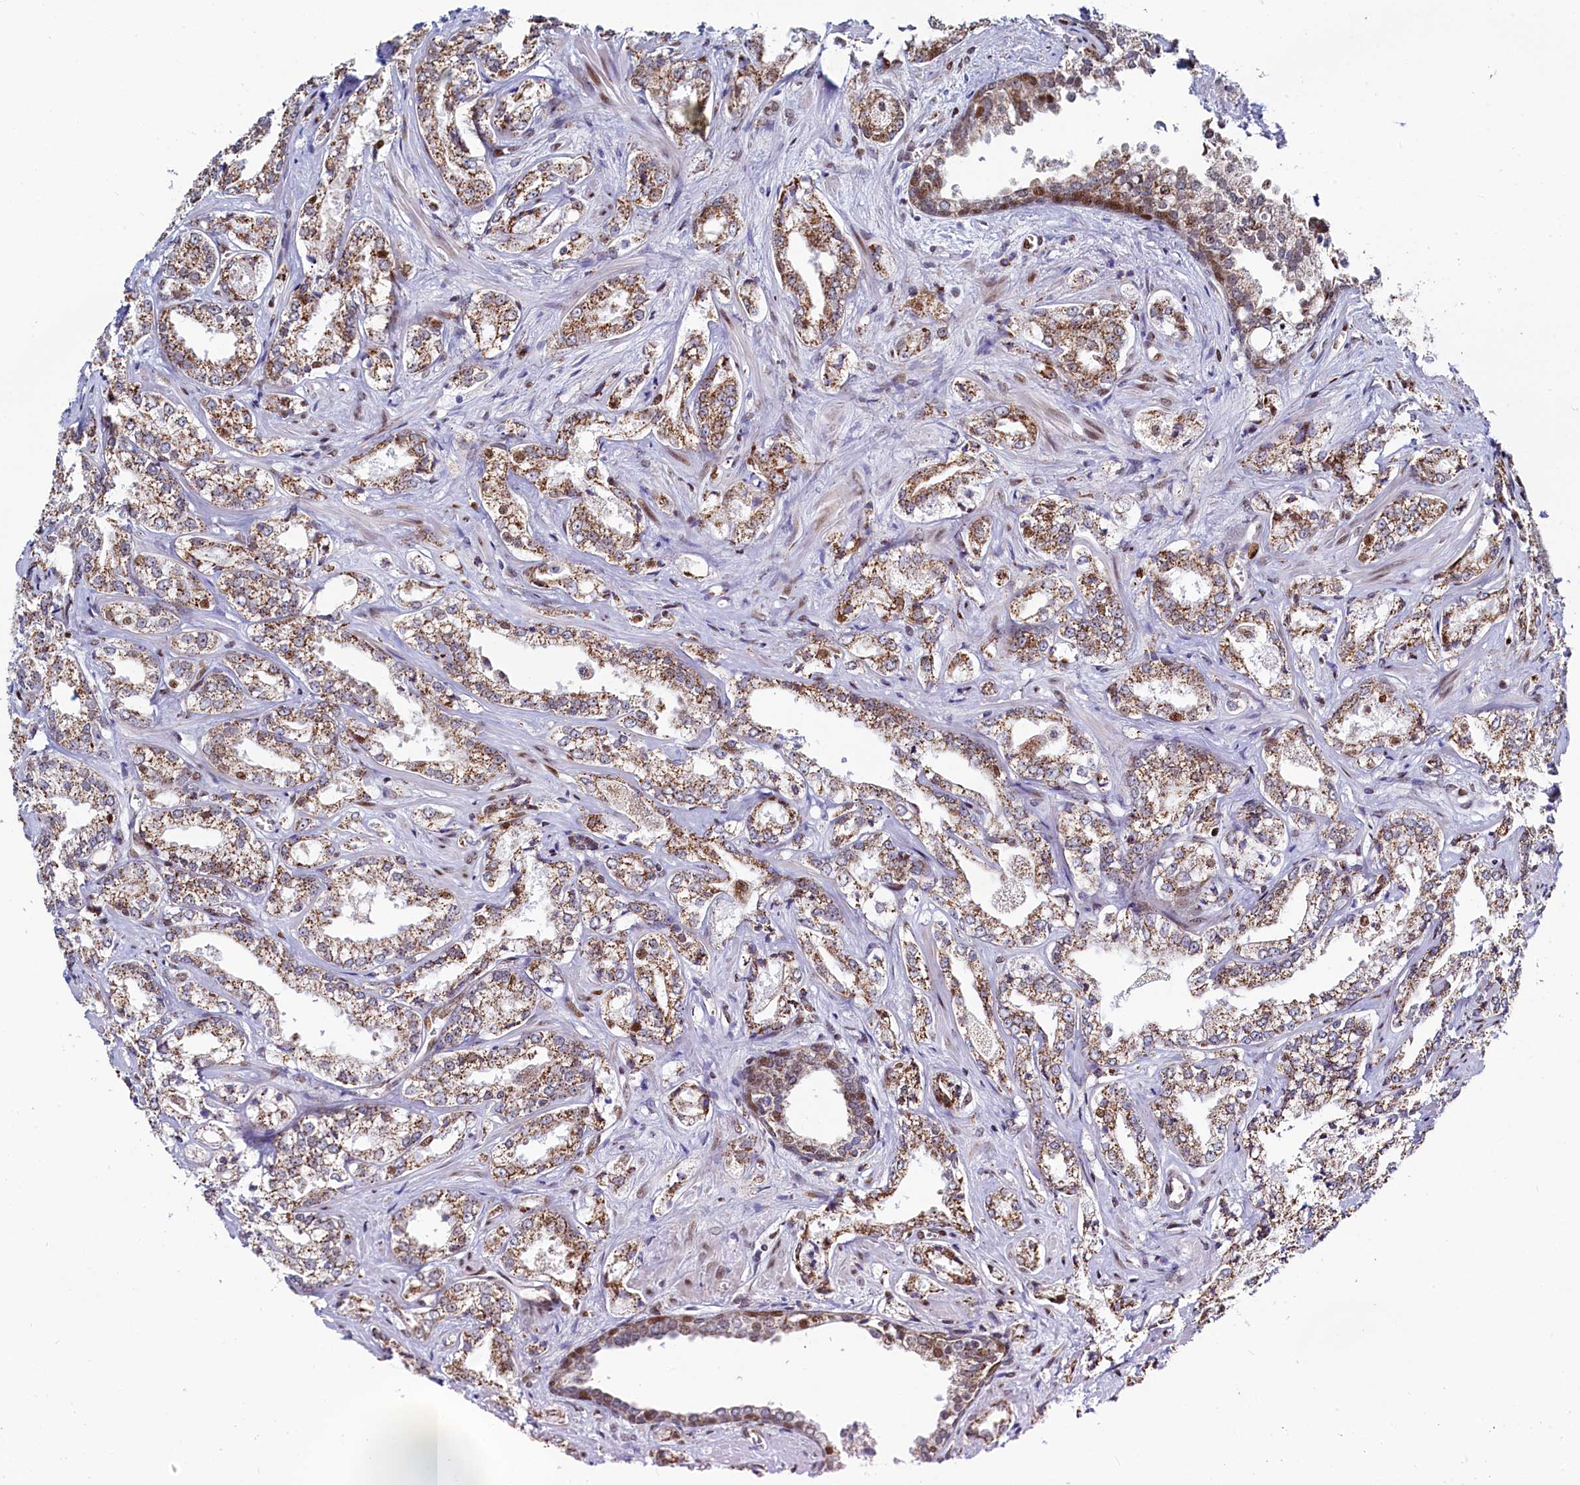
{"staining": {"intensity": "moderate", "quantity": ">75%", "location": "cytoplasmic/membranous"}, "tissue": "prostate cancer", "cell_type": "Tumor cells", "image_type": "cancer", "snomed": [{"axis": "morphology", "description": "Adenocarcinoma, Low grade"}, {"axis": "topography", "description": "Prostate"}], "caption": "A medium amount of moderate cytoplasmic/membranous expression is appreciated in approximately >75% of tumor cells in prostate cancer tissue.", "gene": "HDGFL3", "patient": {"sex": "male", "age": 47}}